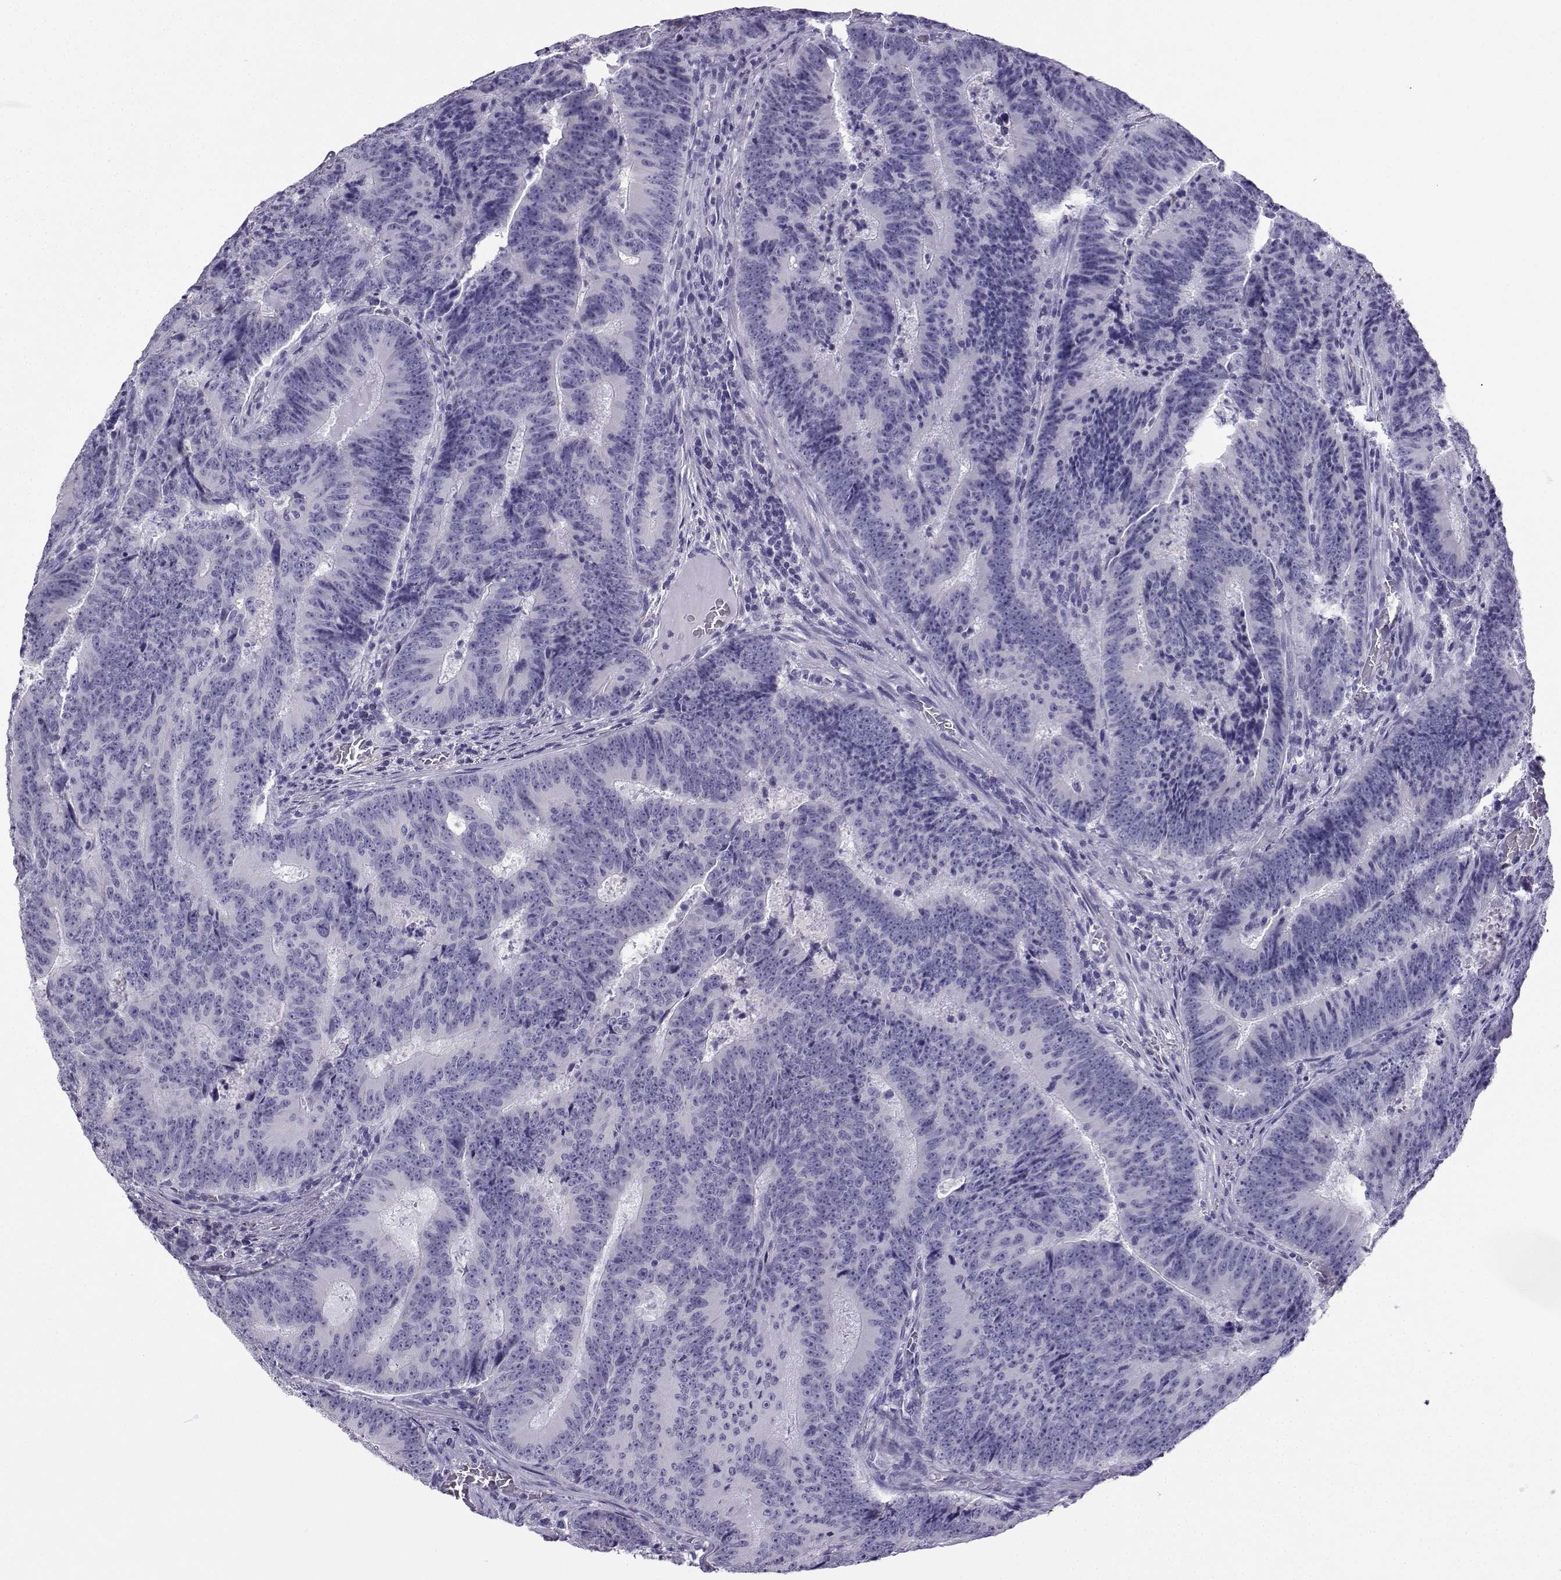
{"staining": {"intensity": "negative", "quantity": "none", "location": "none"}, "tissue": "colorectal cancer", "cell_type": "Tumor cells", "image_type": "cancer", "snomed": [{"axis": "morphology", "description": "Adenocarcinoma, NOS"}, {"axis": "topography", "description": "Colon"}], "caption": "Micrograph shows no protein positivity in tumor cells of colorectal cancer tissue. (DAB (3,3'-diaminobenzidine) immunohistochemistry, high magnification).", "gene": "NEFL", "patient": {"sex": "female", "age": 82}}